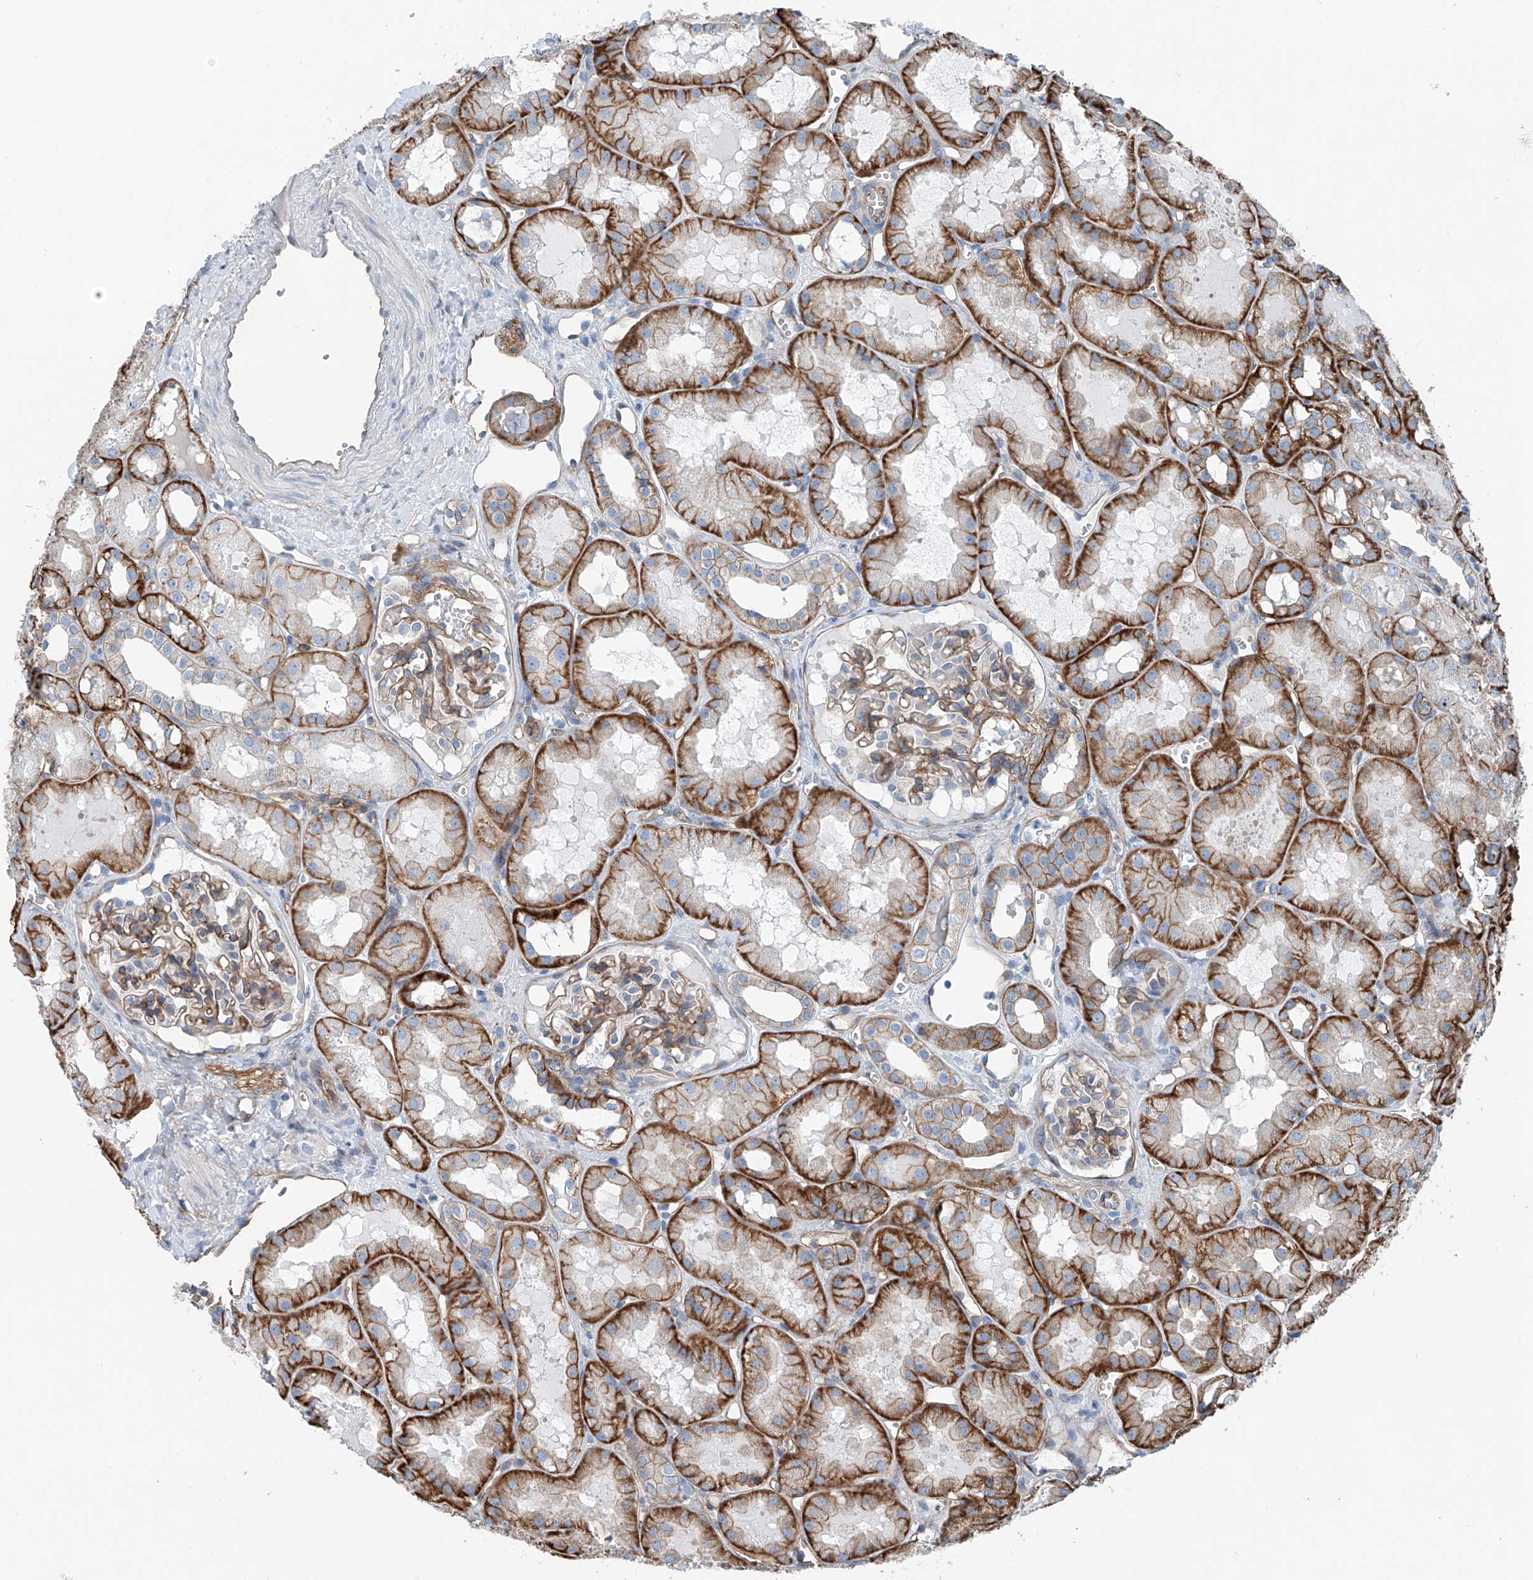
{"staining": {"intensity": "moderate", "quantity": "25%-75%", "location": "cytoplasmic/membranous"}, "tissue": "kidney", "cell_type": "Cells in glomeruli", "image_type": "normal", "snomed": [{"axis": "morphology", "description": "Normal tissue, NOS"}, {"axis": "topography", "description": "Kidney"}], "caption": "Kidney stained with DAB immunohistochemistry (IHC) shows medium levels of moderate cytoplasmic/membranous expression in about 25%-75% of cells in glomeruli. Ihc stains the protein in brown and the nuclei are stained blue.", "gene": "THEMIS2", "patient": {"sex": "male", "age": 16}}